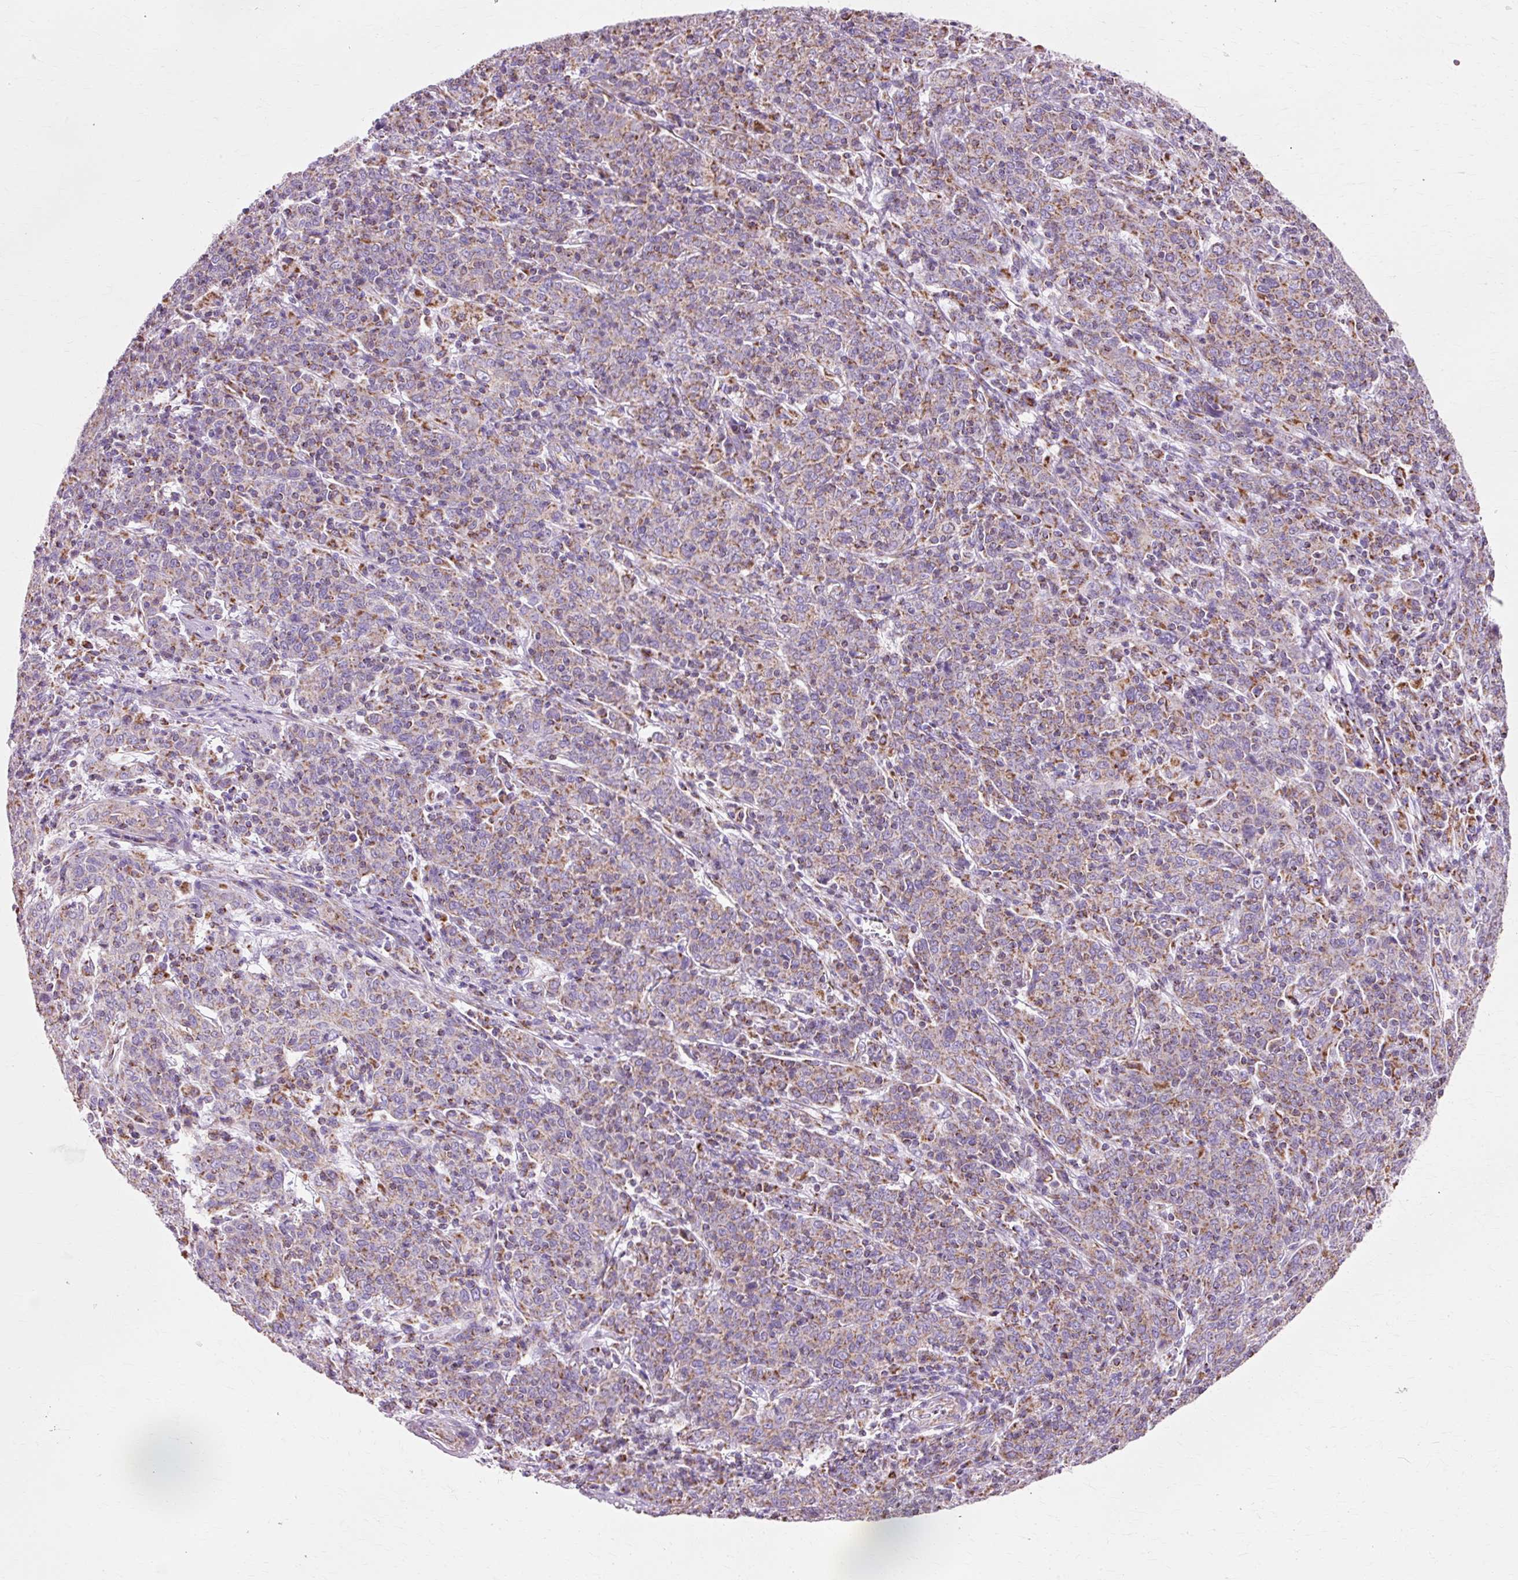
{"staining": {"intensity": "moderate", "quantity": "25%-75%", "location": "cytoplasmic/membranous"}, "tissue": "cervical cancer", "cell_type": "Tumor cells", "image_type": "cancer", "snomed": [{"axis": "morphology", "description": "Squamous cell carcinoma, NOS"}, {"axis": "topography", "description": "Cervix"}], "caption": "Immunohistochemical staining of human squamous cell carcinoma (cervical) shows medium levels of moderate cytoplasmic/membranous protein staining in about 25%-75% of tumor cells.", "gene": "ATP5PO", "patient": {"sex": "female", "age": 67}}